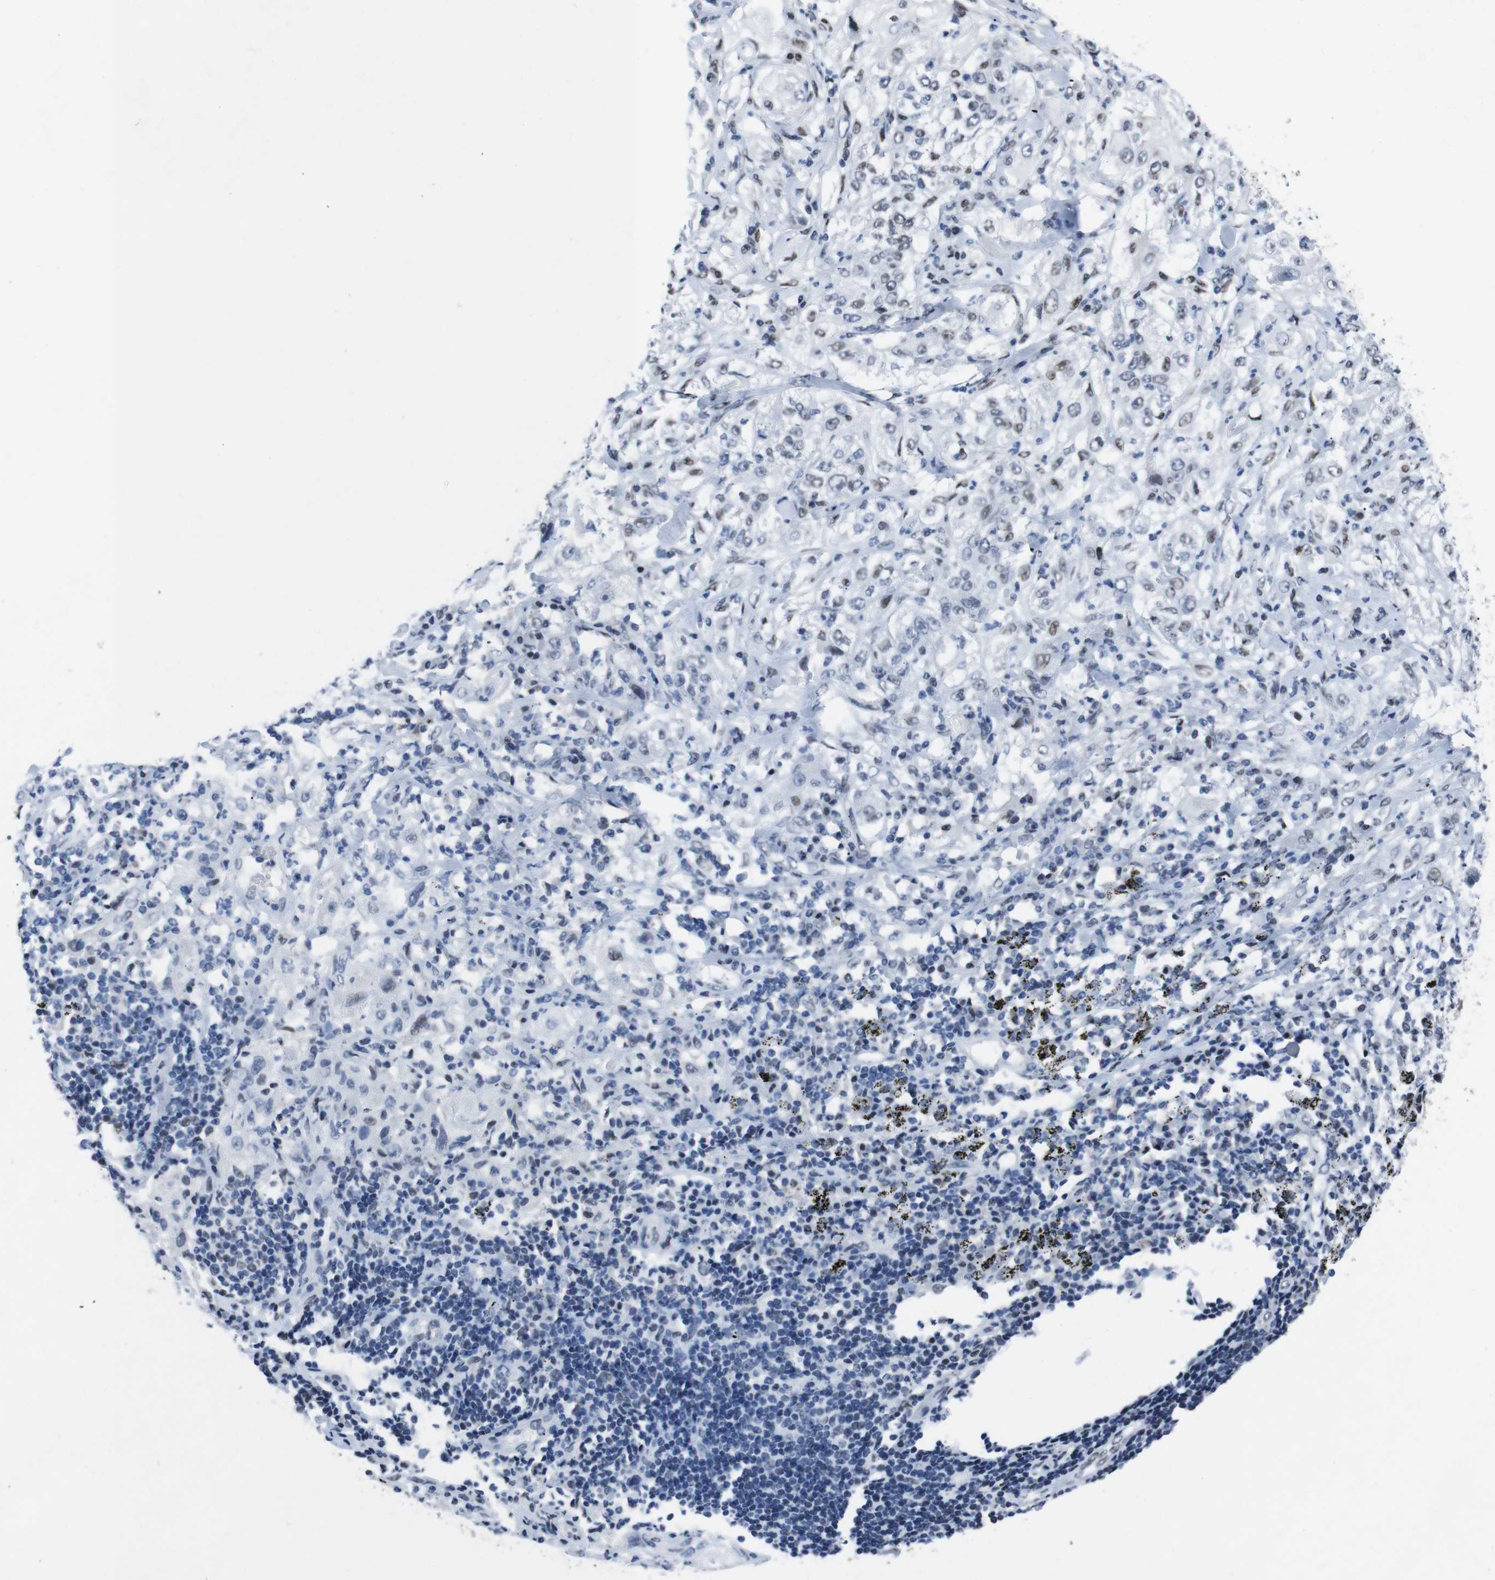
{"staining": {"intensity": "weak", "quantity": "25%-75%", "location": "nuclear"}, "tissue": "lung cancer", "cell_type": "Tumor cells", "image_type": "cancer", "snomed": [{"axis": "morphology", "description": "Inflammation, NOS"}, {"axis": "morphology", "description": "Squamous cell carcinoma, NOS"}, {"axis": "topography", "description": "Lymph node"}, {"axis": "topography", "description": "Soft tissue"}, {"axis": "topography", "description": "Lung"}], "caption": "This photomicrograph demonstrates immunohistochemistry staining of lung cancer (squamous cell carcinoma), with low weak nuclear staining in approximately 25%-75% of tumor cells.", "gene": "PIP4P2", "patient": {"sex": "male", "age": 66}}